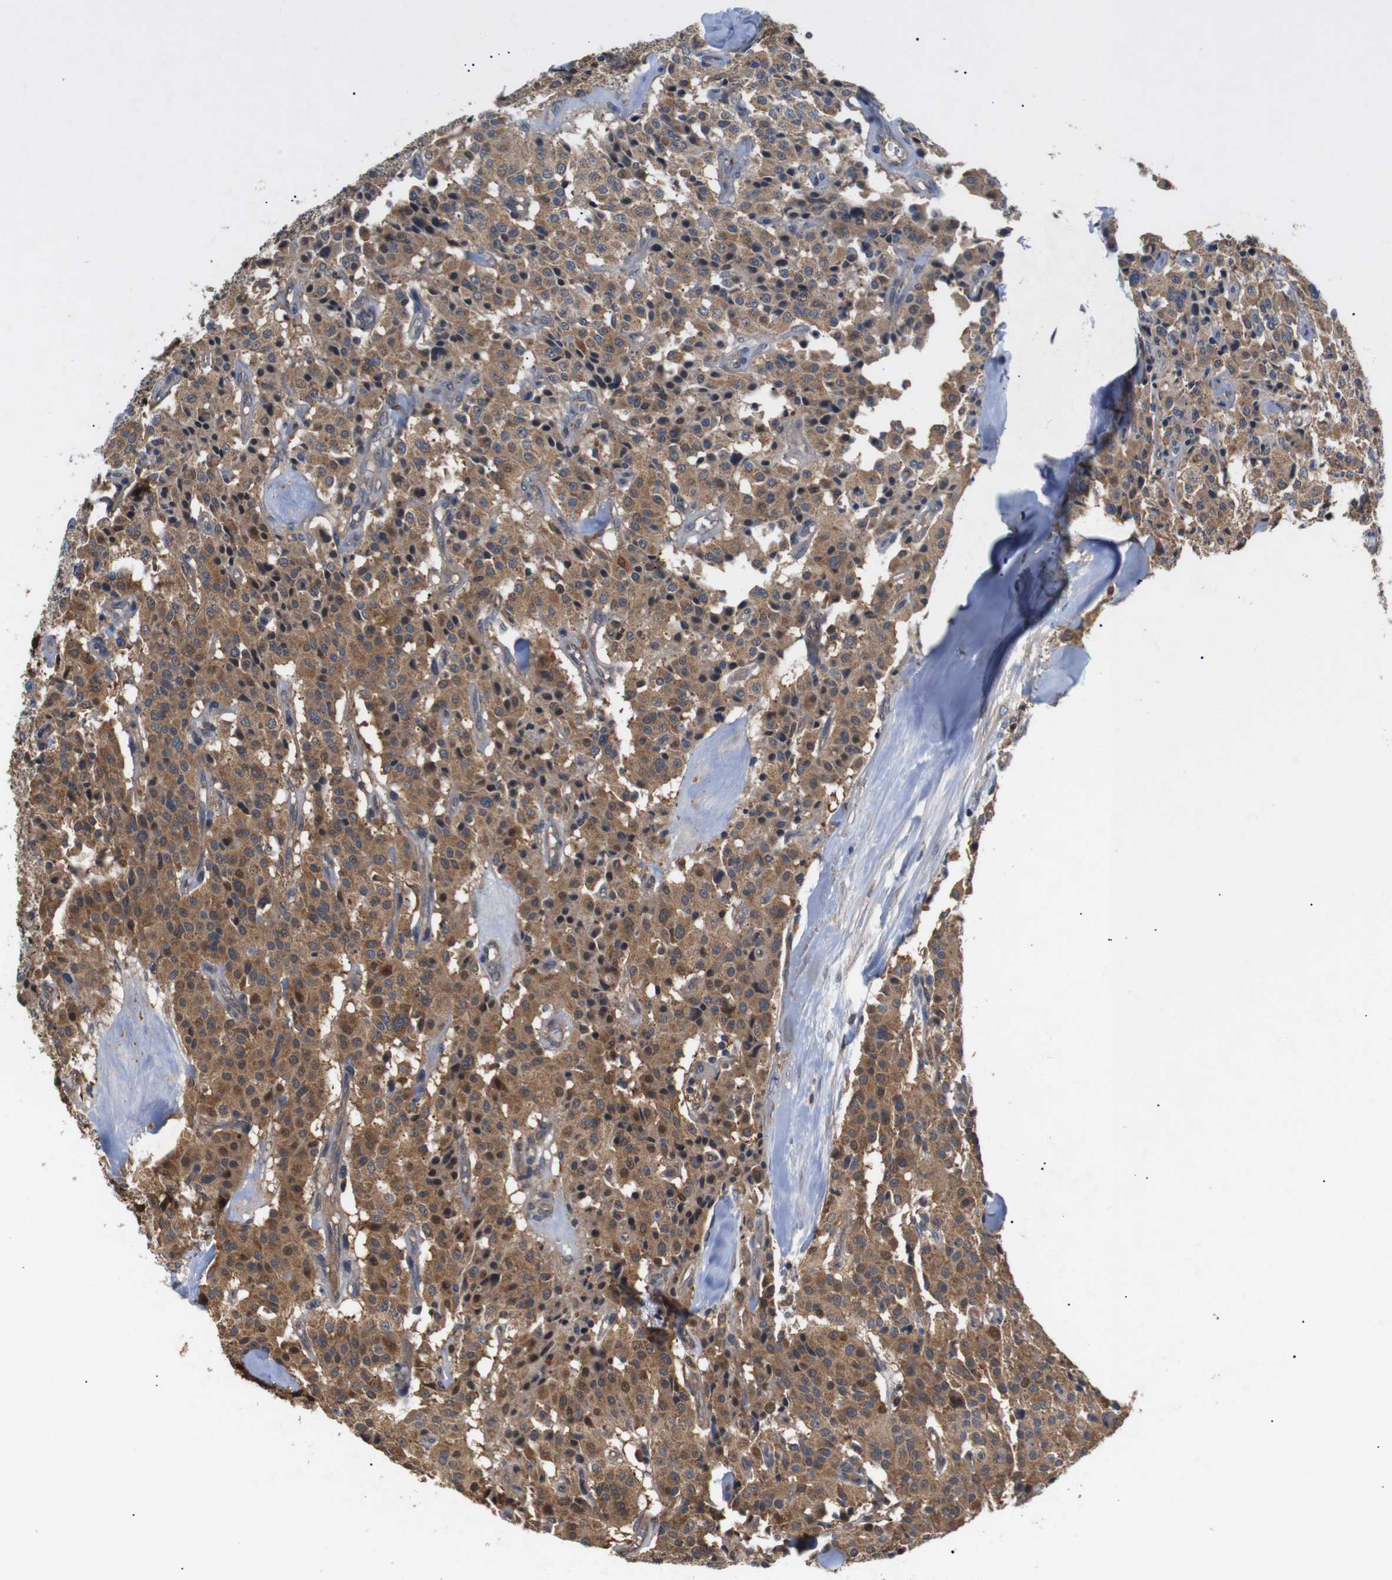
{"staining": {"intensity": "moderate", "quantity": ">75%", "location": "cytoplasmic/membranous"}, "tissue": "carcinoid", "cell_type": "Tumor cells", "image_type": "cancer", "snomed": [{"axis": "morphology", "description": "Carcinoid, malignant, NOS"}, {"axis": "topography", "description": "Lung"}], "caption": "Immunohistochemical staining of carcinoid reveals medium levels of moderate cytoplasmic/membranous staining in approximately >75% of tumor cells.", "gene": "DDR1", "patient": {"sex": "male", "age": 30}}